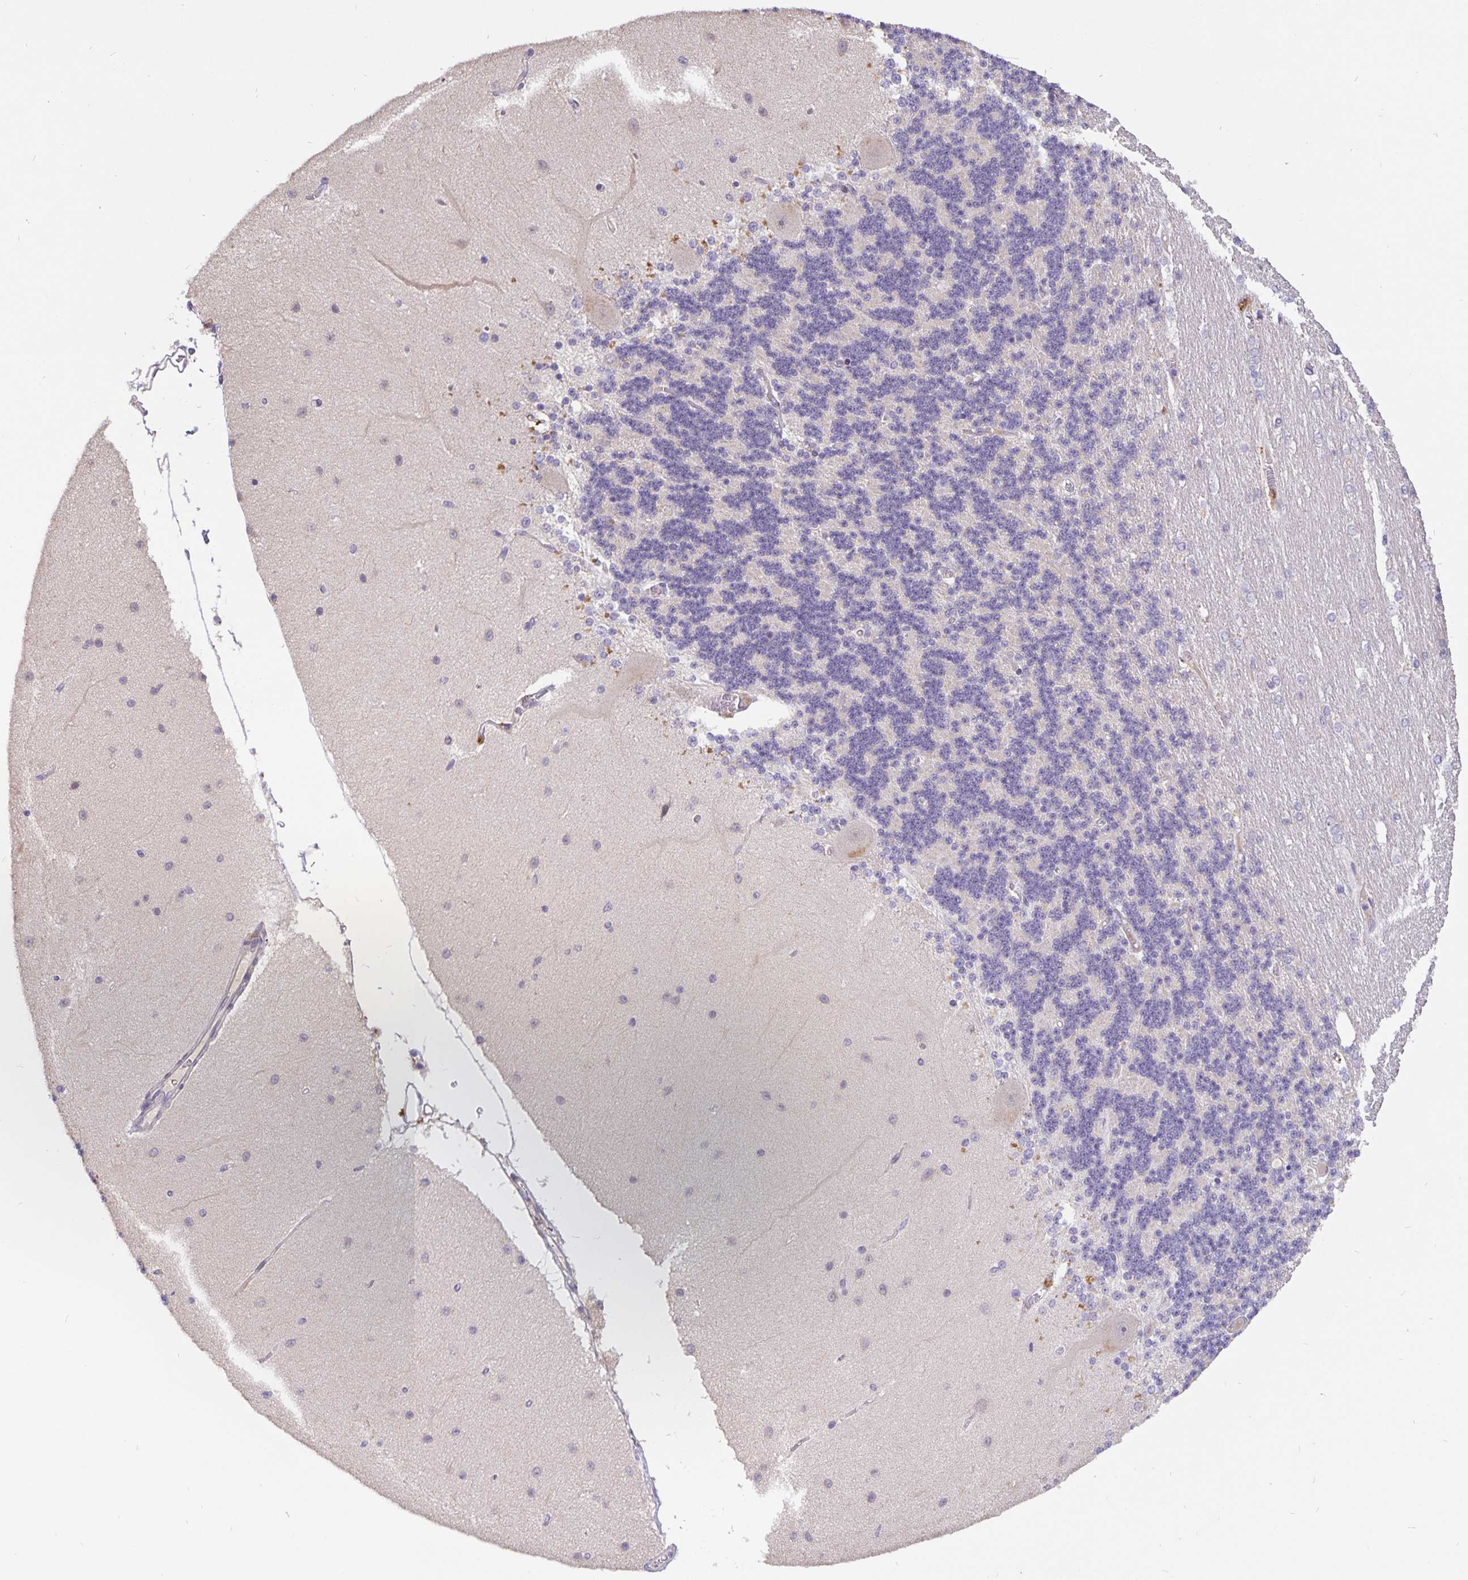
{"staining": {"intensity": "negative", "quantity": "none", "location": "none"}, "tissue": "cerebellum", "cell_type": "Cells in granular layer", "image_type": "normal", "snomed": [{"axis": "morphology", "description": "Normal tissue, NOS"}, {"axis": "topography", "description": "Cerebellum"}], "caption": "Cells in granular layer are negative for protein expression in unremarkable human cerebellum. (Immunohistochemistry, brightfield microscopy, high magnification).", "gene": "EML6", "patient": {"sex": "female", "age": 54}}